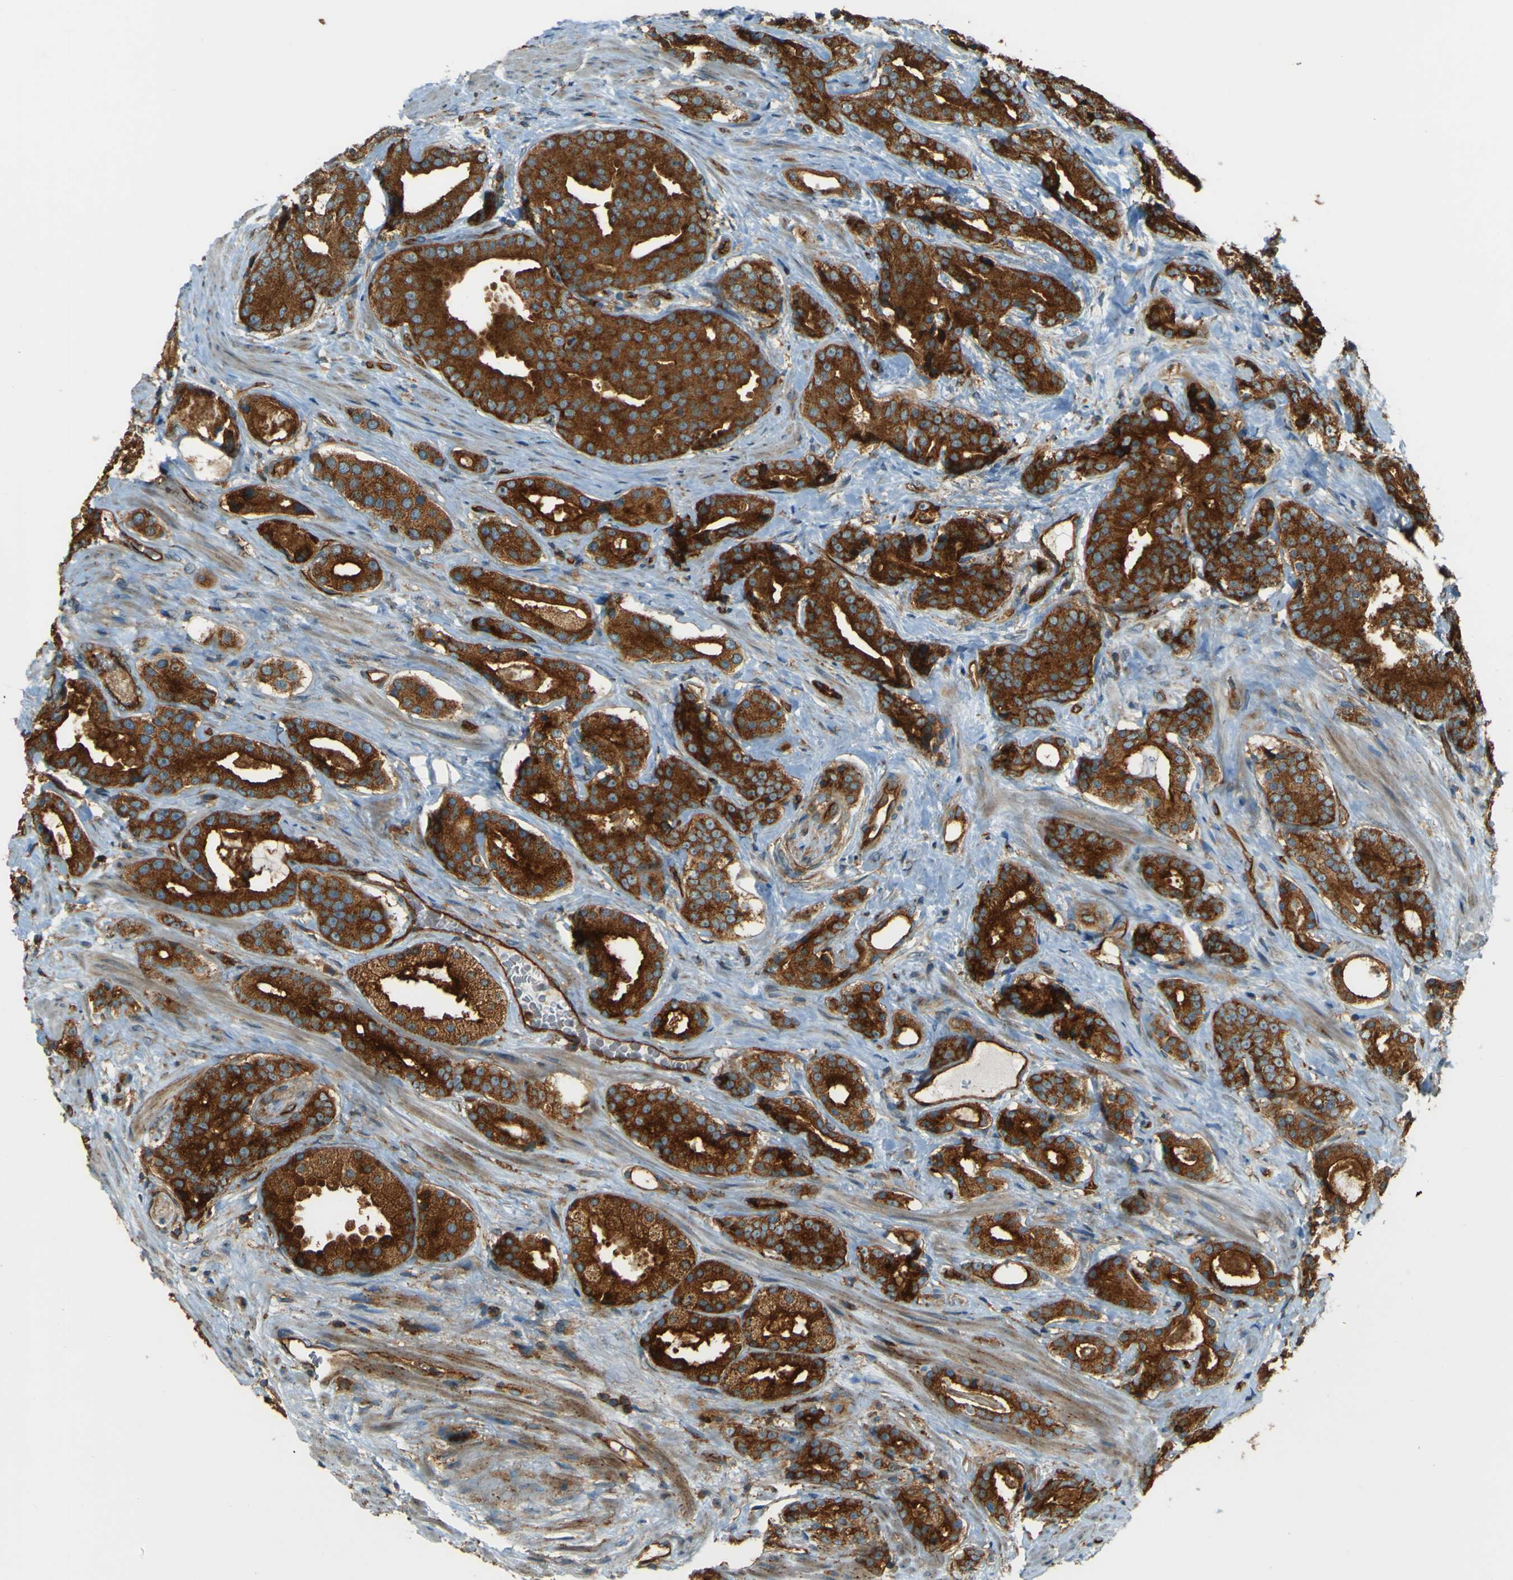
{"staining": {"intensity": "strong", "quantity": ">75%", "location": "cytoplasmic/membranous"}, "tissue": "prostate cancer", "cell_type": "Tumor cells", "image_type": "cancer", "snomed": [{"axis": "morphology", "description": "Adenocarcinoma, High grade"}, {"axis": "topography", "description": "Prostate"}], "caption": "IHC of prostate cancer displays high levels of strong cytoplasmic/membranous positivity in approximately >75% of tumor cells.", "gene": "DNAJC5", "patient": {"sex": "male", "age": 71}}